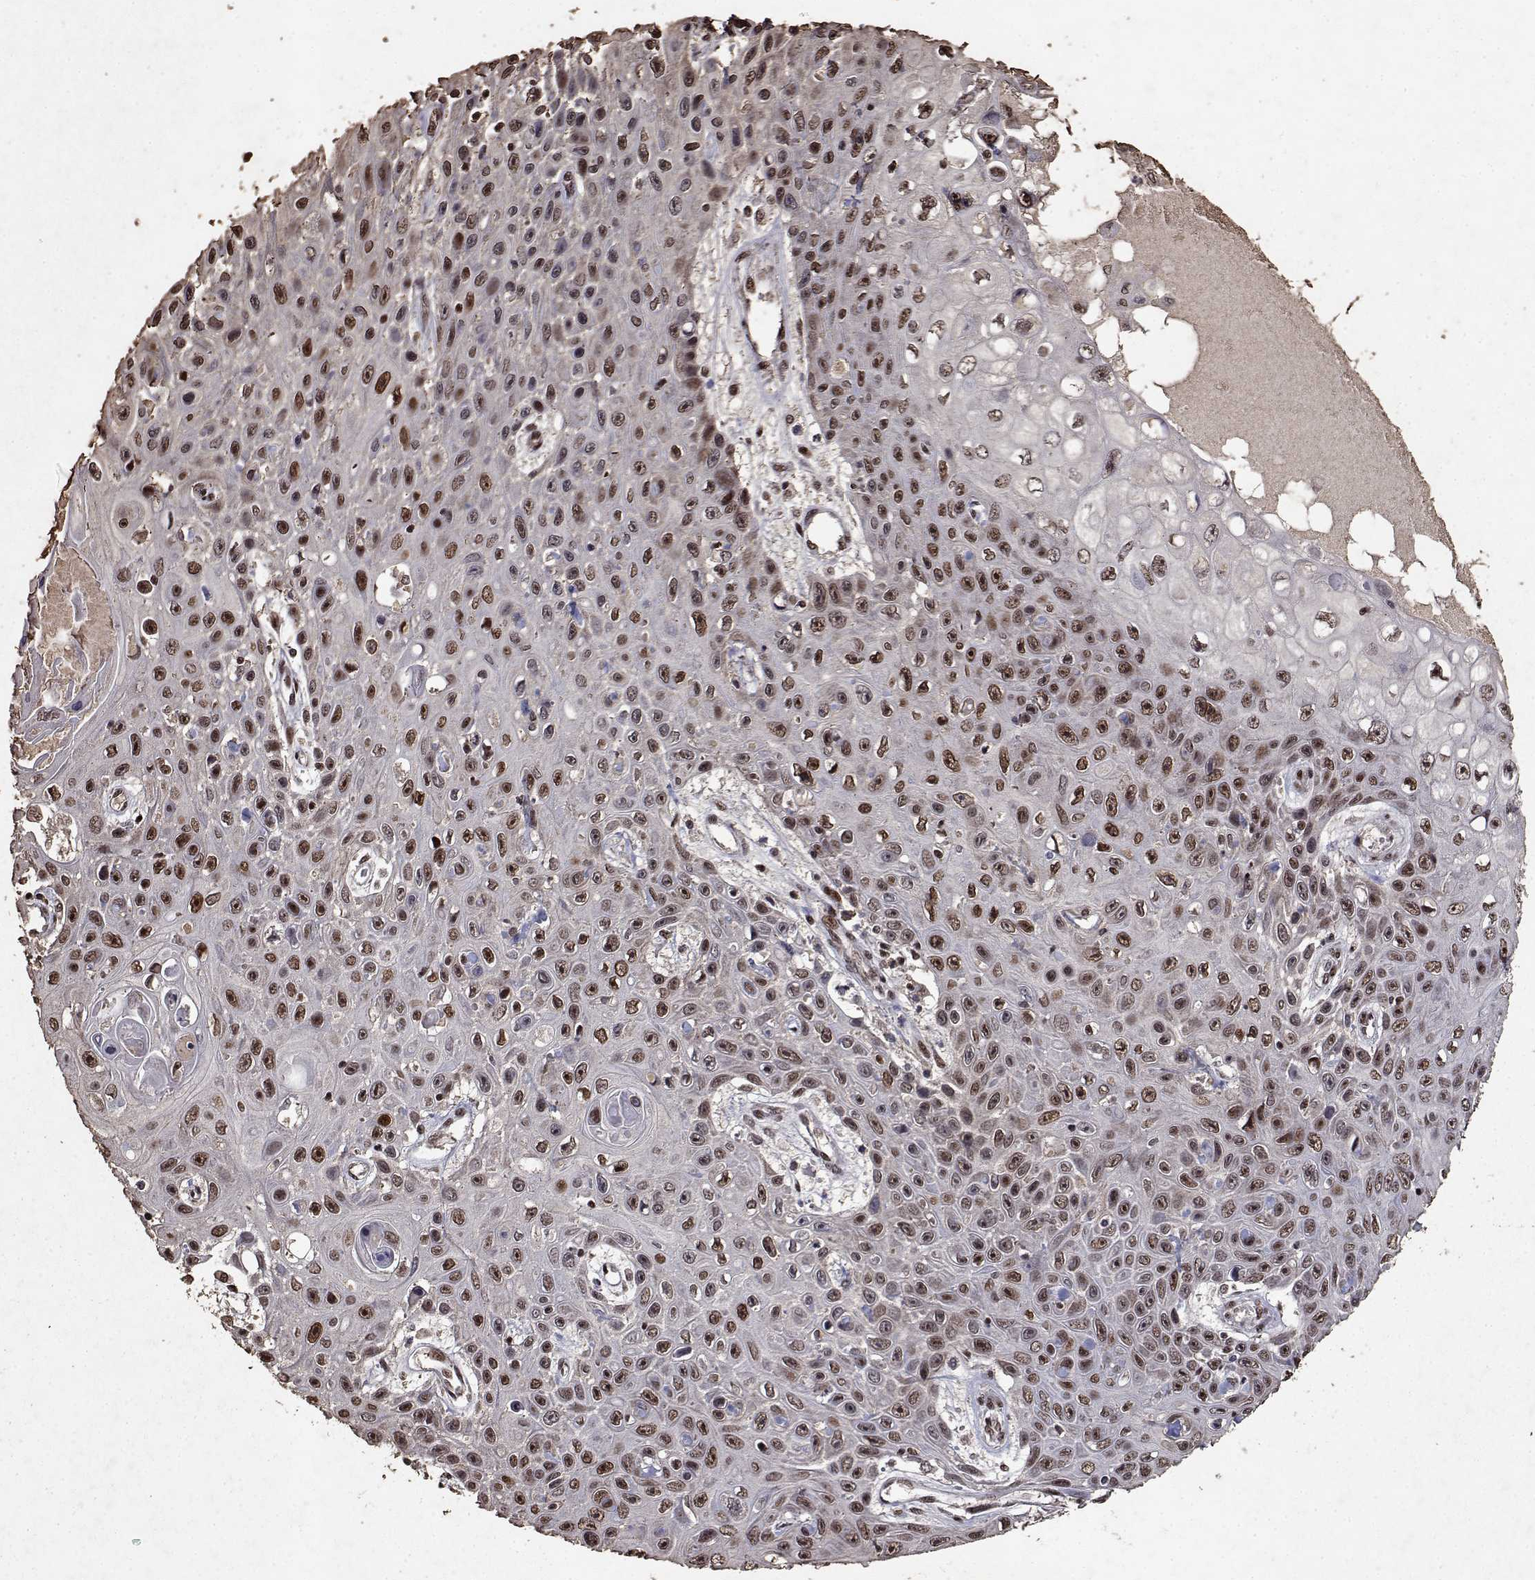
{"staining": {"intensity": "moderate", "quantity": ">75%", "location": "nuclear"}, "tissue": "skin cancer", "cell_type": "Tumor cells", "image_type": "cancer", "snomed": [{"axis": "morphology", "description": "Squamous cell carcinoma, NOS"}, {"axis": "topography", "description": "Skin"}], "caption": "High-magnification brightfield microscopy of skin cancer (squamous cell carcinoma) stained with DAB (3,3'-diaminobenzidine) (brown) and counterstained with hematoxylin (blue). tumor cells exhibit moderate nuclear expression is appreciated in approximately>75% of cells. (IHC, brightfield microscopy, high magnification).", "gene": "TOE1", "patient": {"sex": "male", "age": 82}}